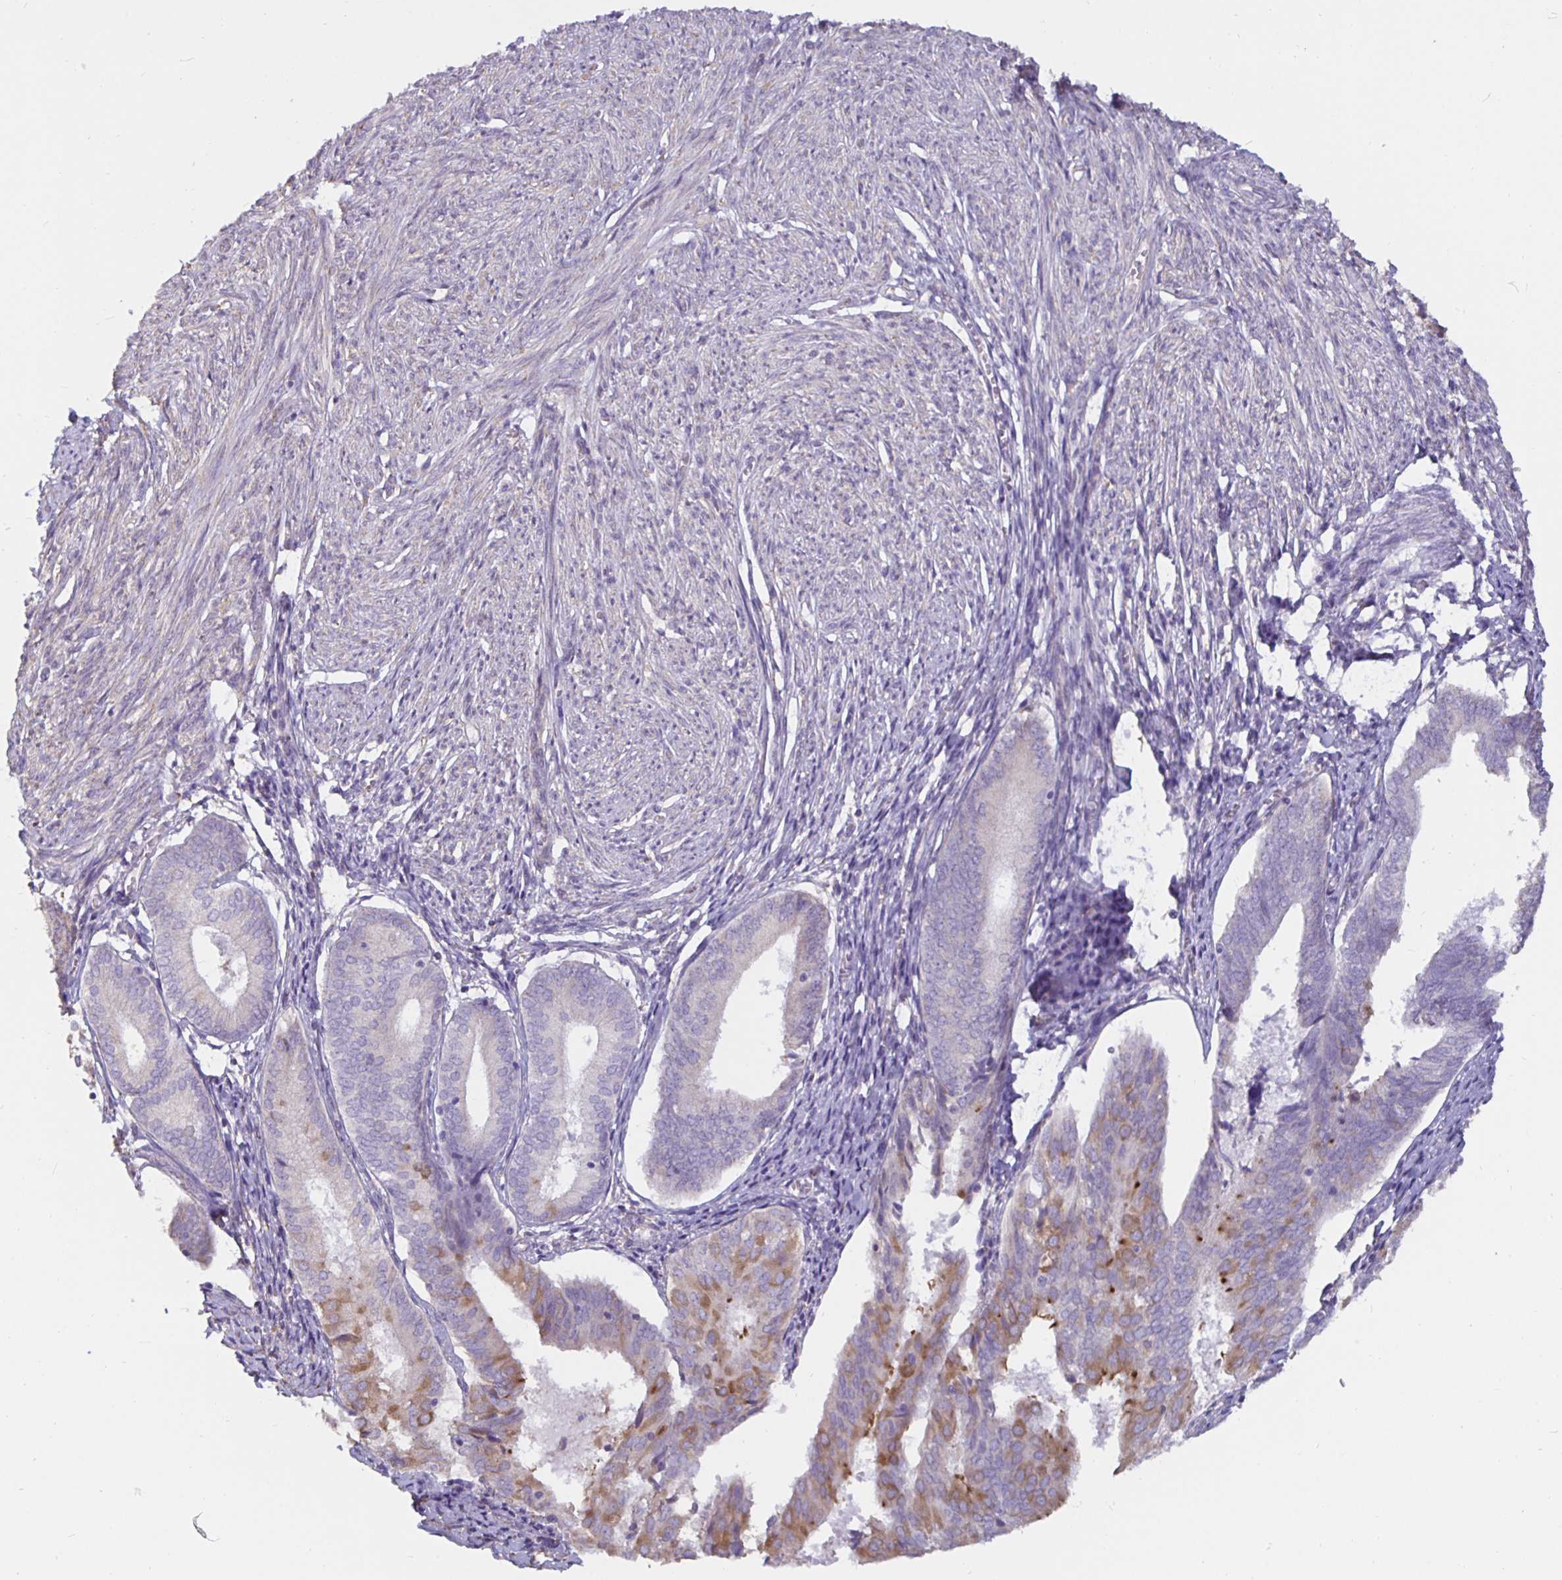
{"staining": {"intensity": "negative", "quantity": "none", "location": "none"}, "tissue": "endometrium", "cell_type": "Cells in endometrial stroma", "image_type": "normal", "snomed": [{"axis": "morphology", "description": "Normal tissue, NOS"}, {"axis": "topography", "description": "Endometrium"}], "caption": "This image is of benign endometrium stained with immunohistochemistry (IHC) to label a protein in brown with the nuclei are counter-stained blue. There is no expression in cells in endometrial stroma. (Brightfield microscopy of DAB (3,3'-diaminobenzidine) IHC at high magnification).", "gene": "DNAI2", "patient": {"sex": "female", "age": 50}}